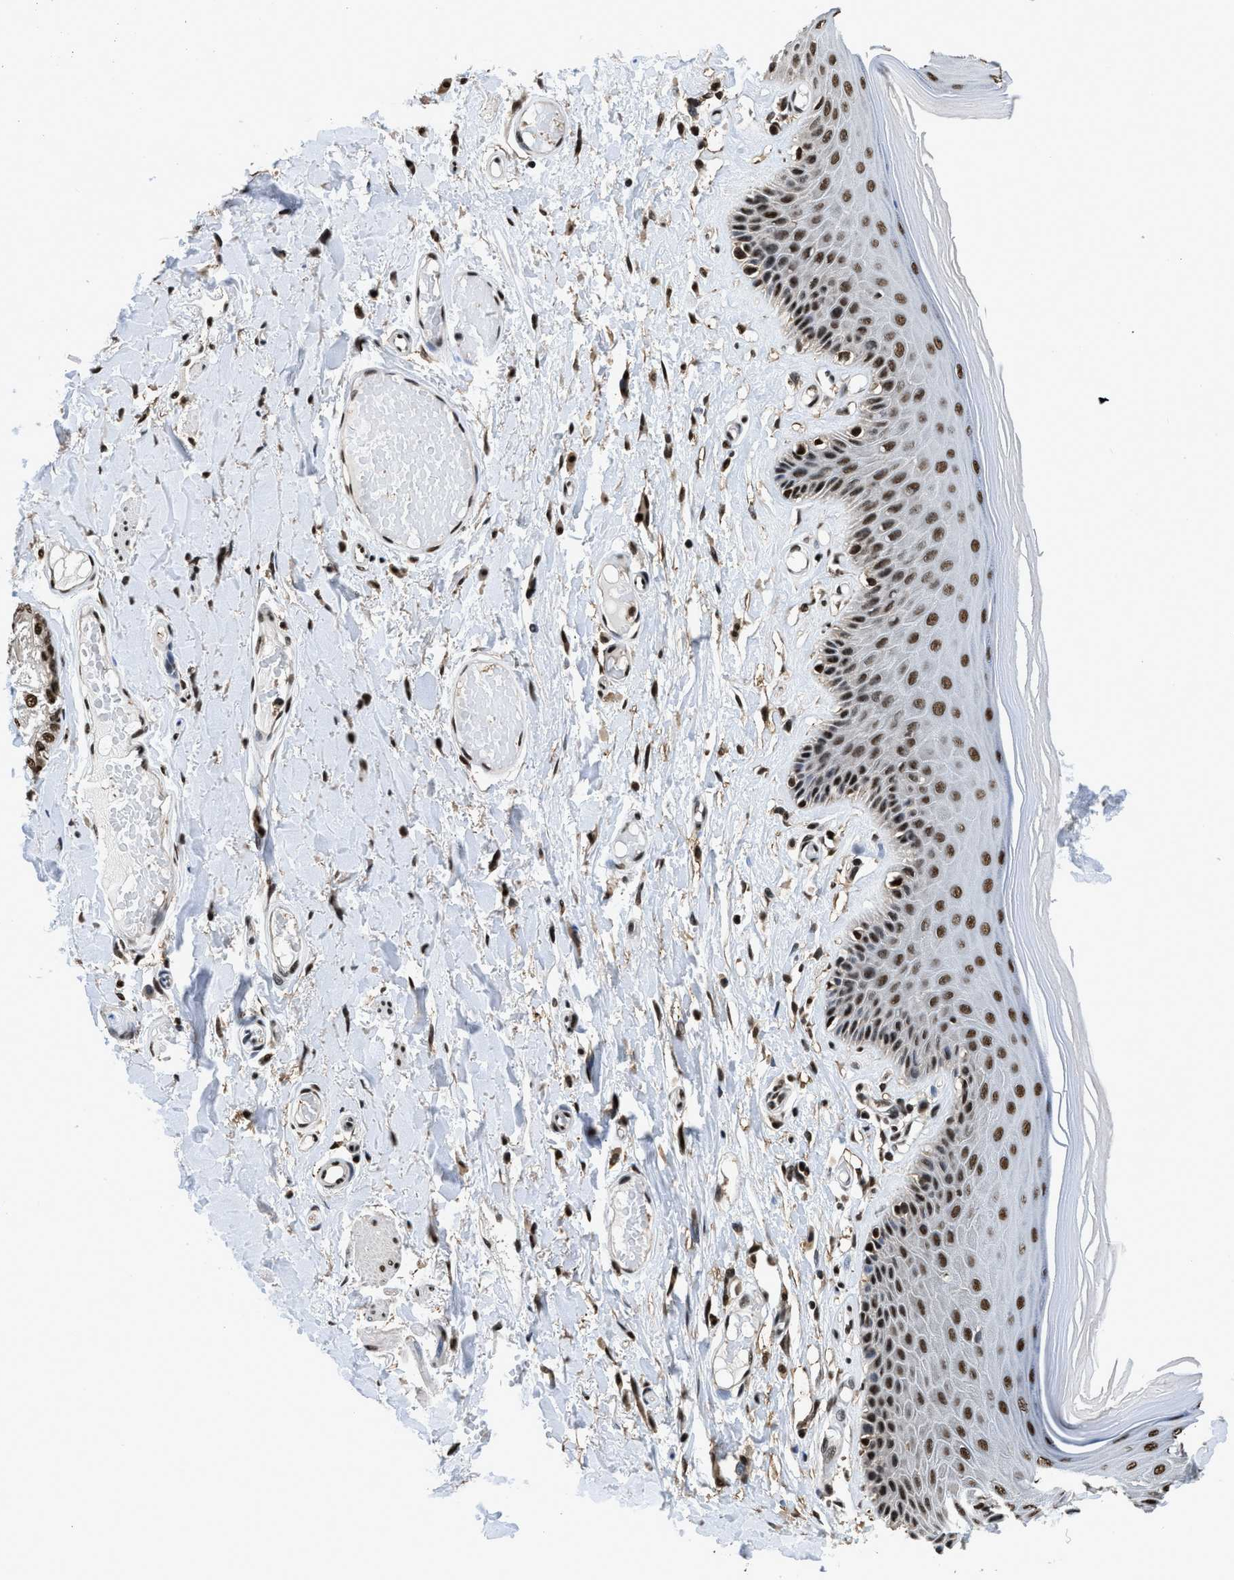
{"staining": {"intensity": "strong", "quantity": ">75%", "location": "nuclear"}, "tissue": "skin", "cell_type": "Epidermal cells", "image_type": "normal", "snomed": [{"axis": "morphology", "description": "Normal tissue, NOS"}, {"axis": "topography", "description": "Vulva"}], "caption": "This image reveals benign skin stained with immunohistochemistry (IHC) to label a protein in brown. The nuclear of epidermal cells show strong positivity for the protein. Nuclei are counter-stained blue.", "gene": "HNRNPF", "patient": {"sex": "female", "age": 73}}